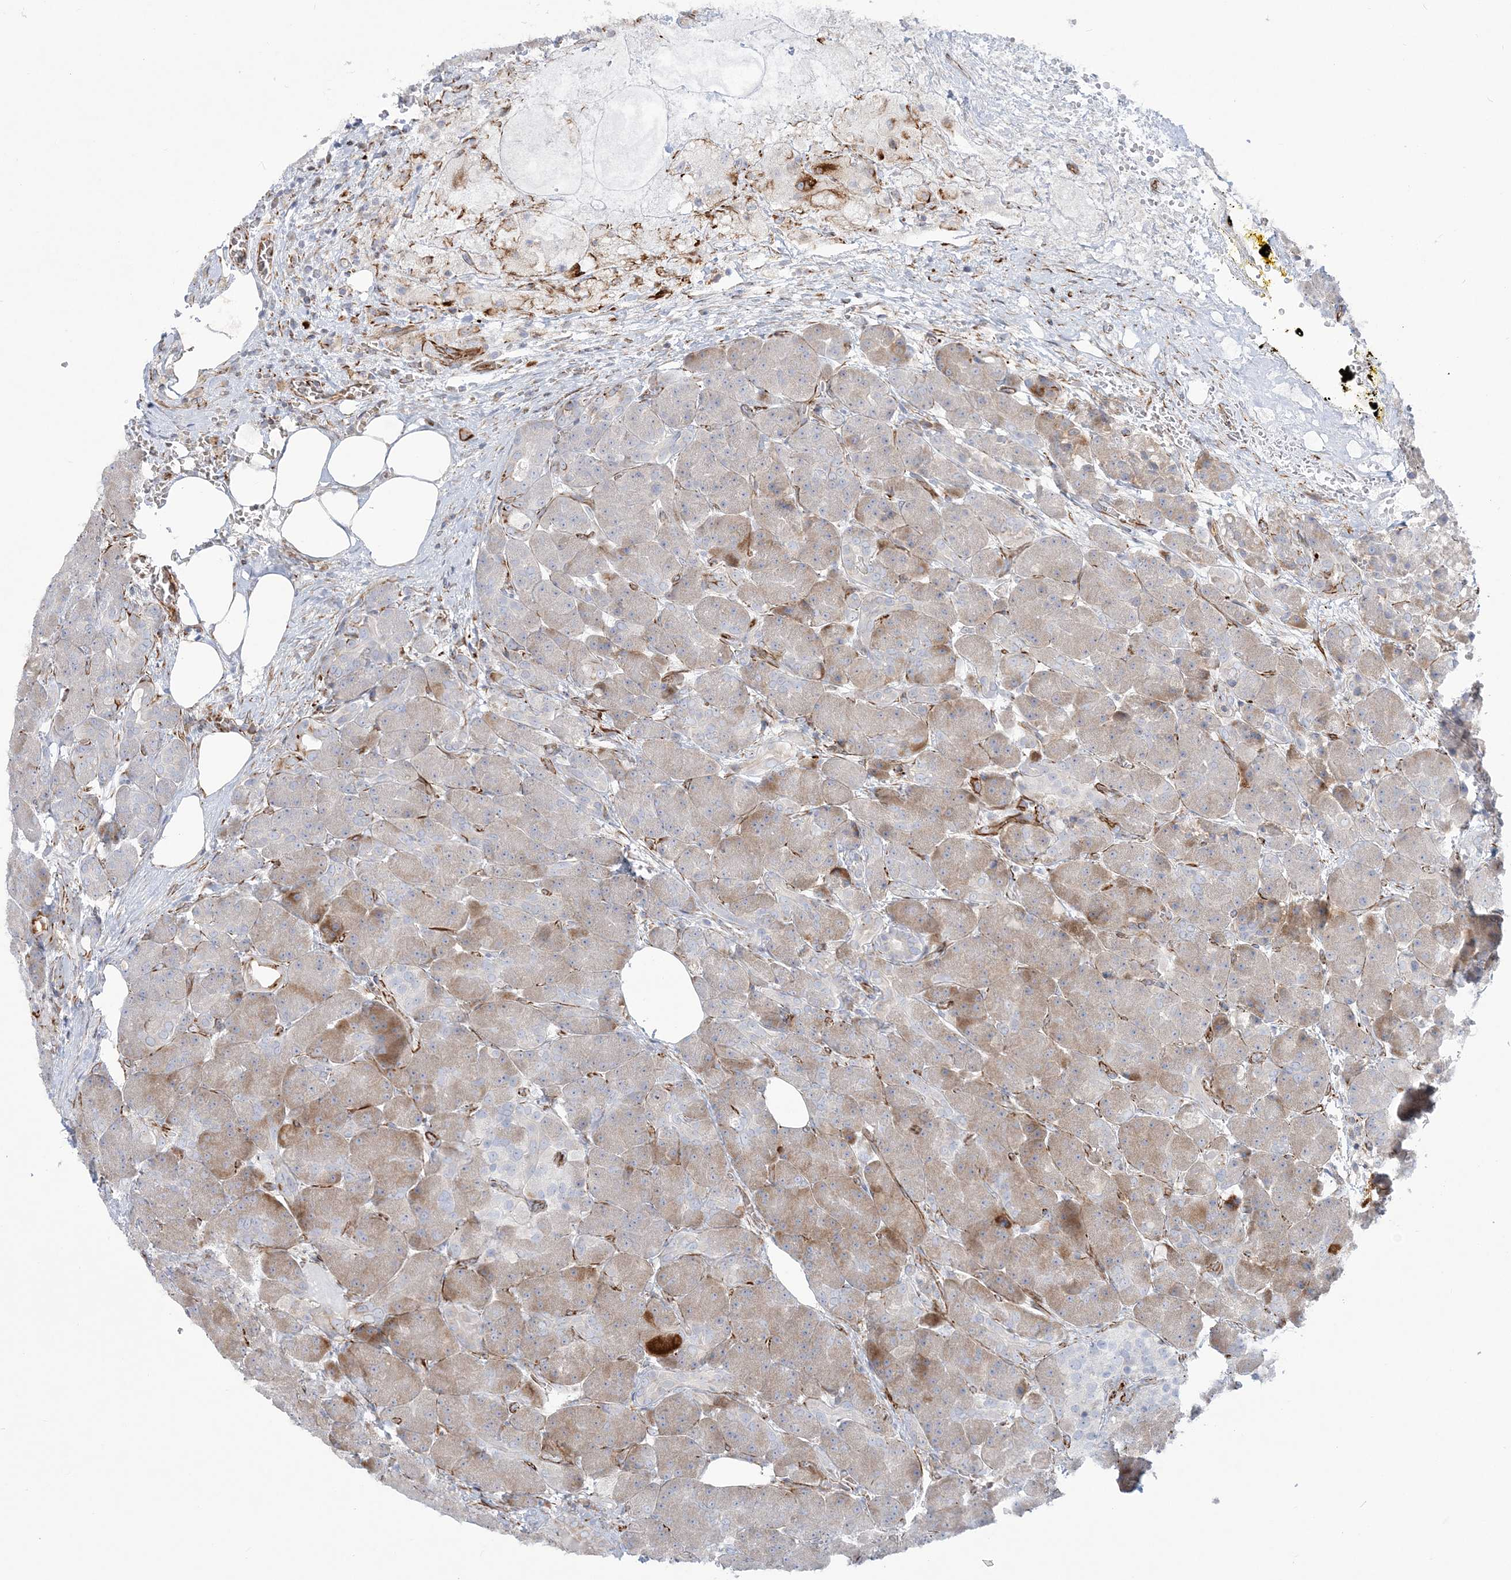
{"staining": {"intensity": "moderate", "quantity": "25%-75%", "location": "cytoplasmic/membranous"}, "tissue": "pancreas", "cell_type": "Exocrine glandular cells", "image_type": "normal", "snomed": [{"axis": "morphology", "description": "Normal tissue, NOS"}, {"axis": "topography", "description": "Pancreas"}], "caption": "The photomicrograph reveals a brown stain indicating the presence of a protein in the cytoplasmic/membranous of exocrine glandular cells in pancreas. The protein of interest is stained brown, and the nuclei are stained in blue (DAB IHC with brightfield microscopy, high magnification).", "gene": "PPIL6", "patient": {"sex": "male", "age": 63}}